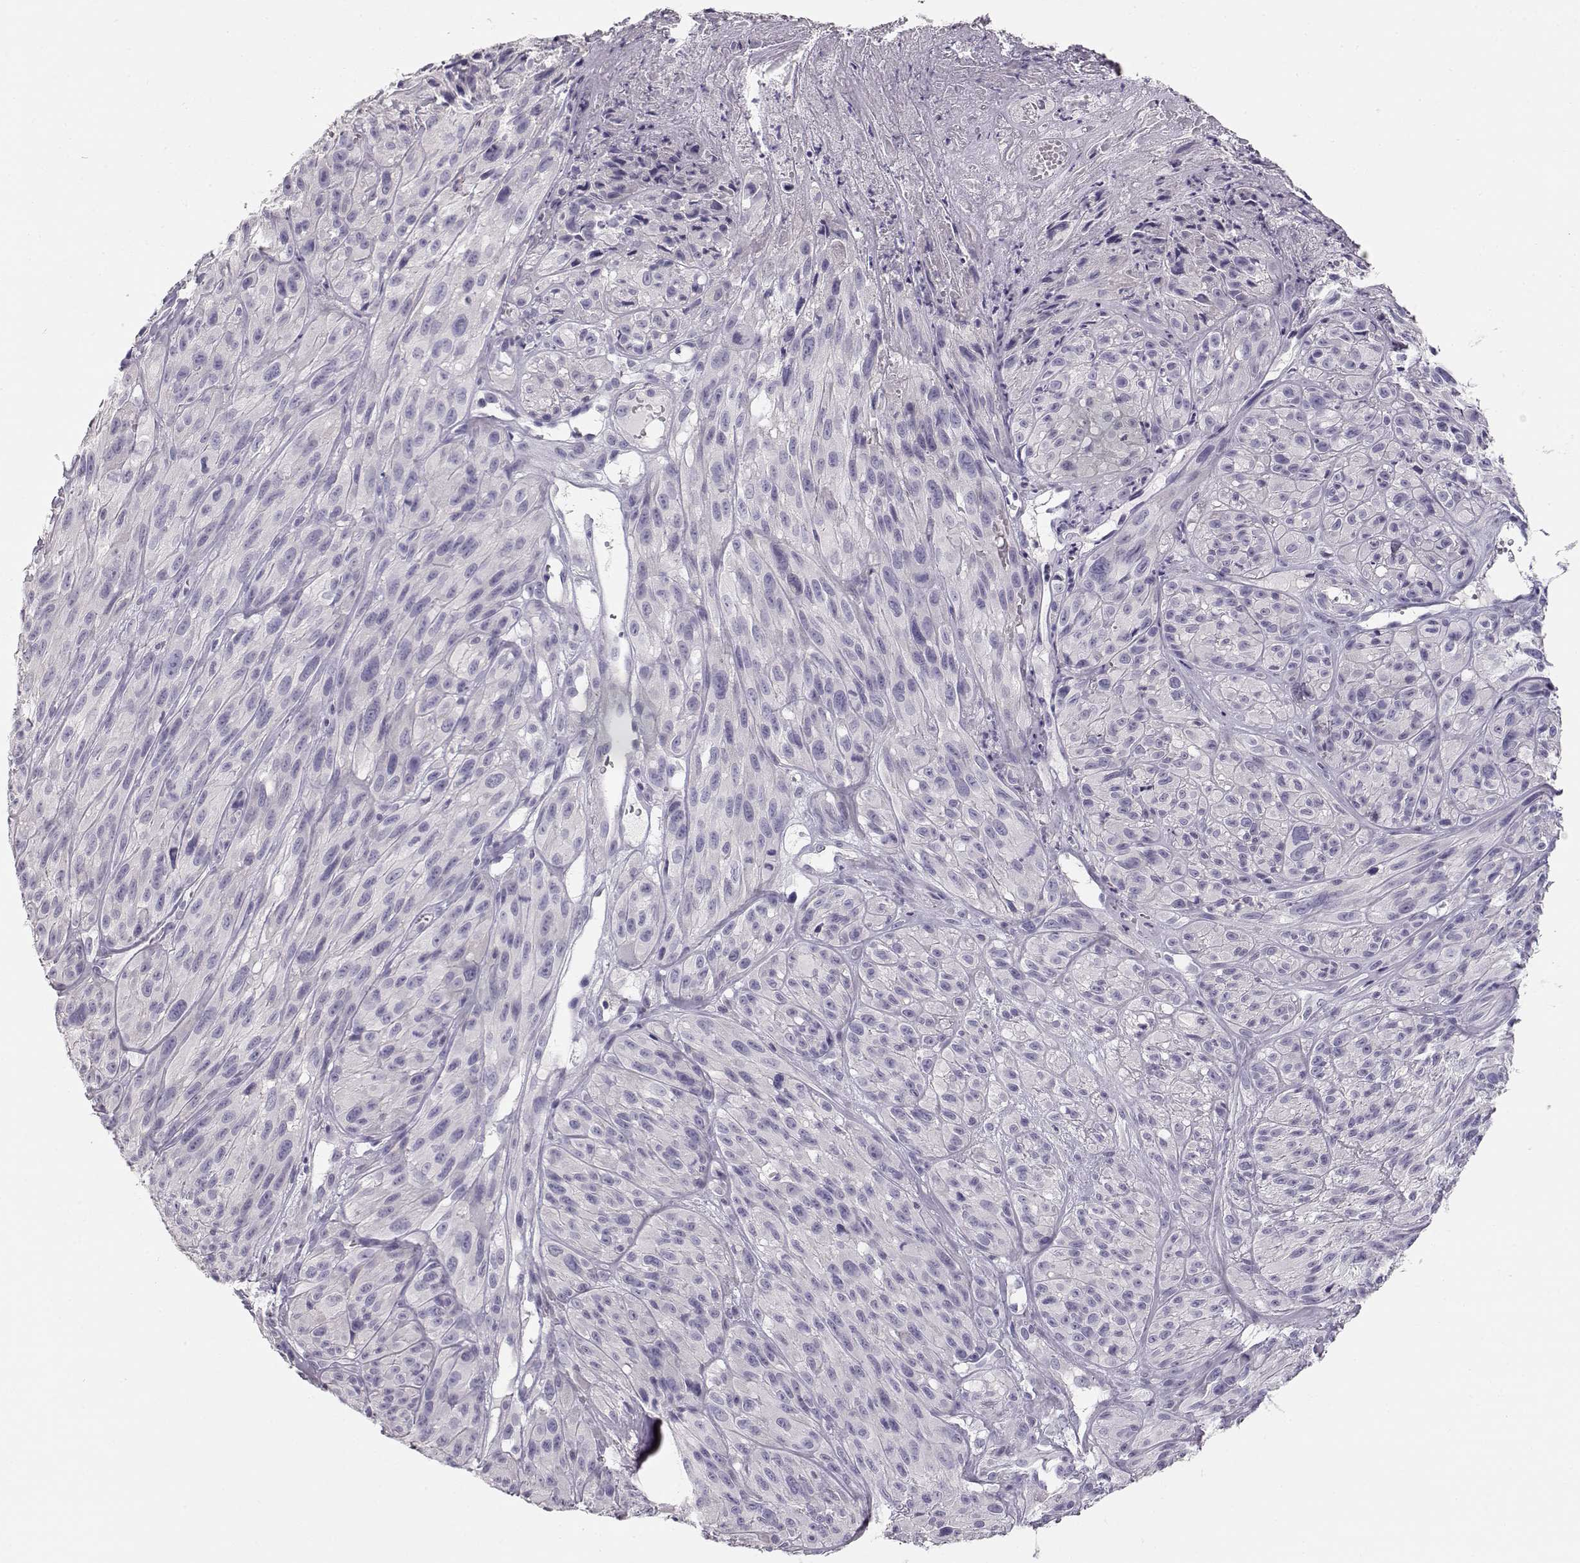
{"staining": {"intensity": "negative", "quantity": "none", "location": "none"}, "tissue": "melanoma", "cell_type": "Tumor cells", "image_type": "cancer", "snomed": [{"axis": "morphology", "description": "Malignant melanoma, NOS"}, {"axis": "topography", "description": "Skin"}], "caption": "Immunohistochemistry (IHC) image of human malignant melanoma stained for a protein (brown), which shows no staining in tumor cells.", "gene": "LEPR", "patient": {"sex": "male", "age": 51}}